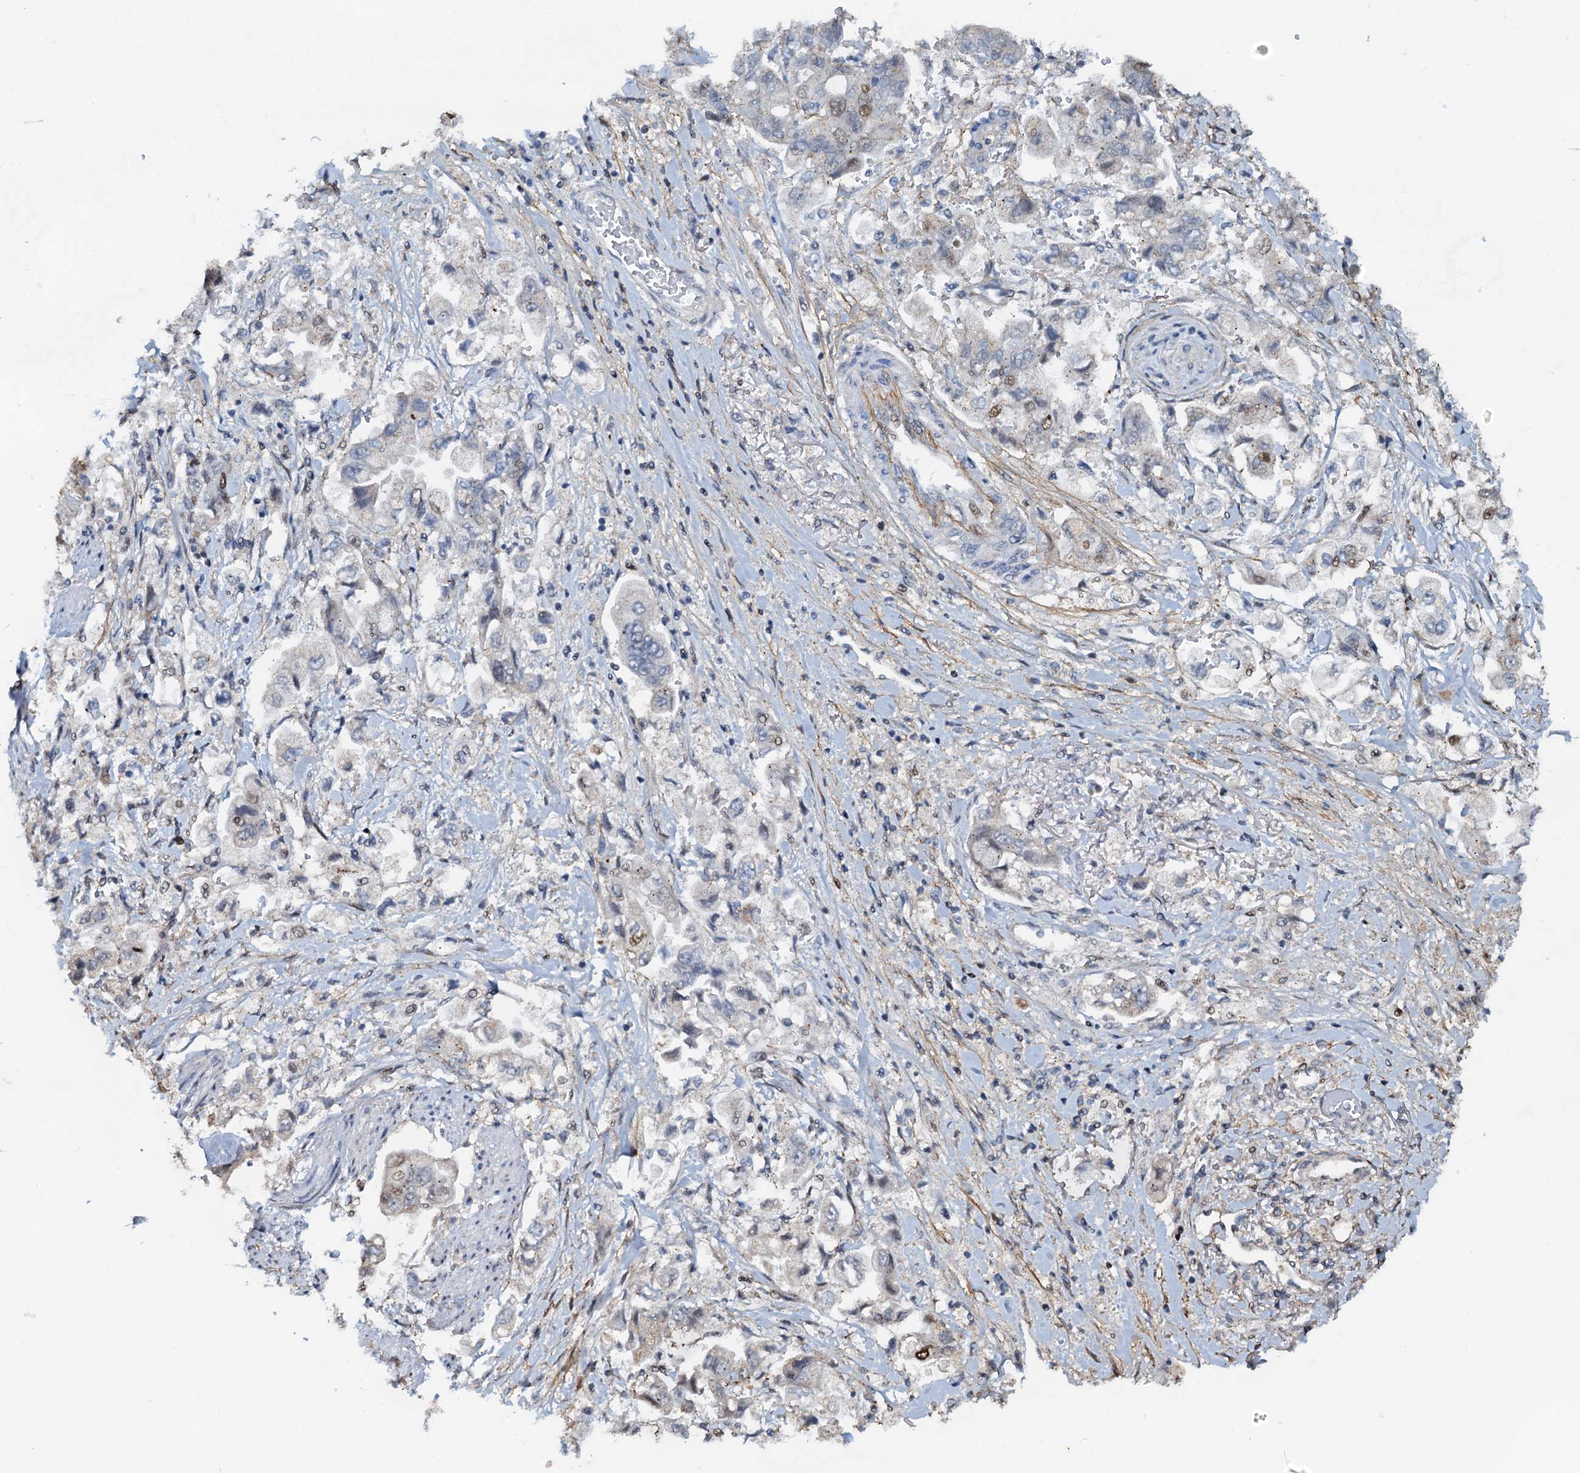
{"staining": {"intensity": "moderate", "quantity": "<25%", "location": "nuclear"}, "tissue": "stomach cancer", "cell_type": "Tumor cells", "image_type": "cancer", "snomed": [{"axis": "morphology", "description": "Adenocarcinoma, NOS"}, {"axis": "topography", "description": "Stomach"}], "caption": "Protein staining by IHC reveals moderate nuclear staining in approximately <25% of tumor cells in stomach adenocarcinoma.", "gene": "PTGES3", "patient": {"sex": "male", "age": 62}}